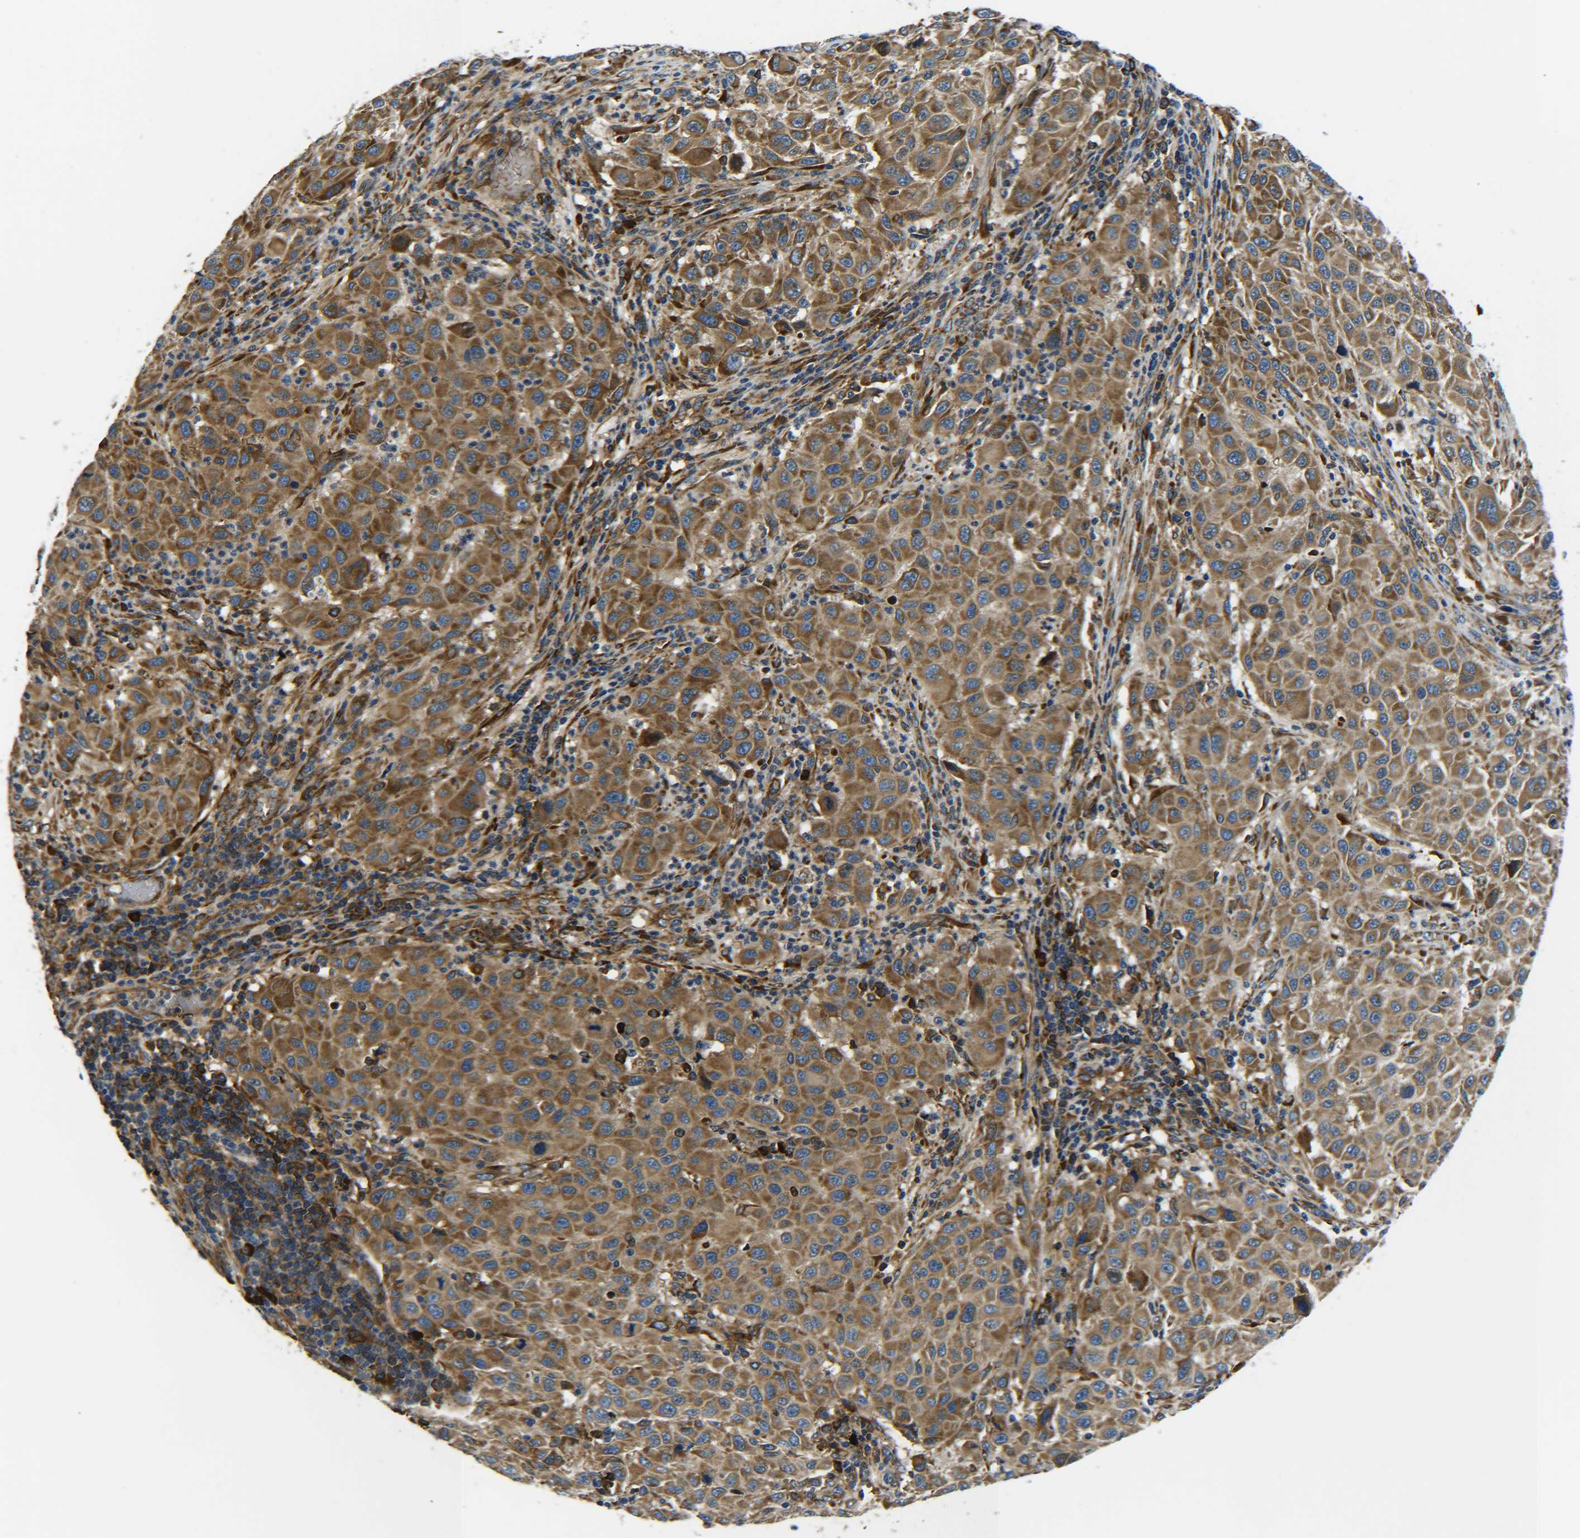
{"staining": {"intensity": "moderate", "quantity": ">75%", "location": "cytoplasmic/membranous"}, "tissue": "melanoma", "cell_type": "Tumor cells", "image_type": "cancer", "snomed": [{"axis": "morphology", "description": "Malignant melanoma, Metastatic site"}, {"axis": "topography", "description": "Lymph node"}], "caption": "Immunohistochemistry (DAB (3,3'-diaminobenzidine)) staining of human melanoma displays moderate cytoplasmic/membranous protein expression in about >75% of tumor cells.", "gene": "PREB", "patient": {"sex": "male", "age": 61}}